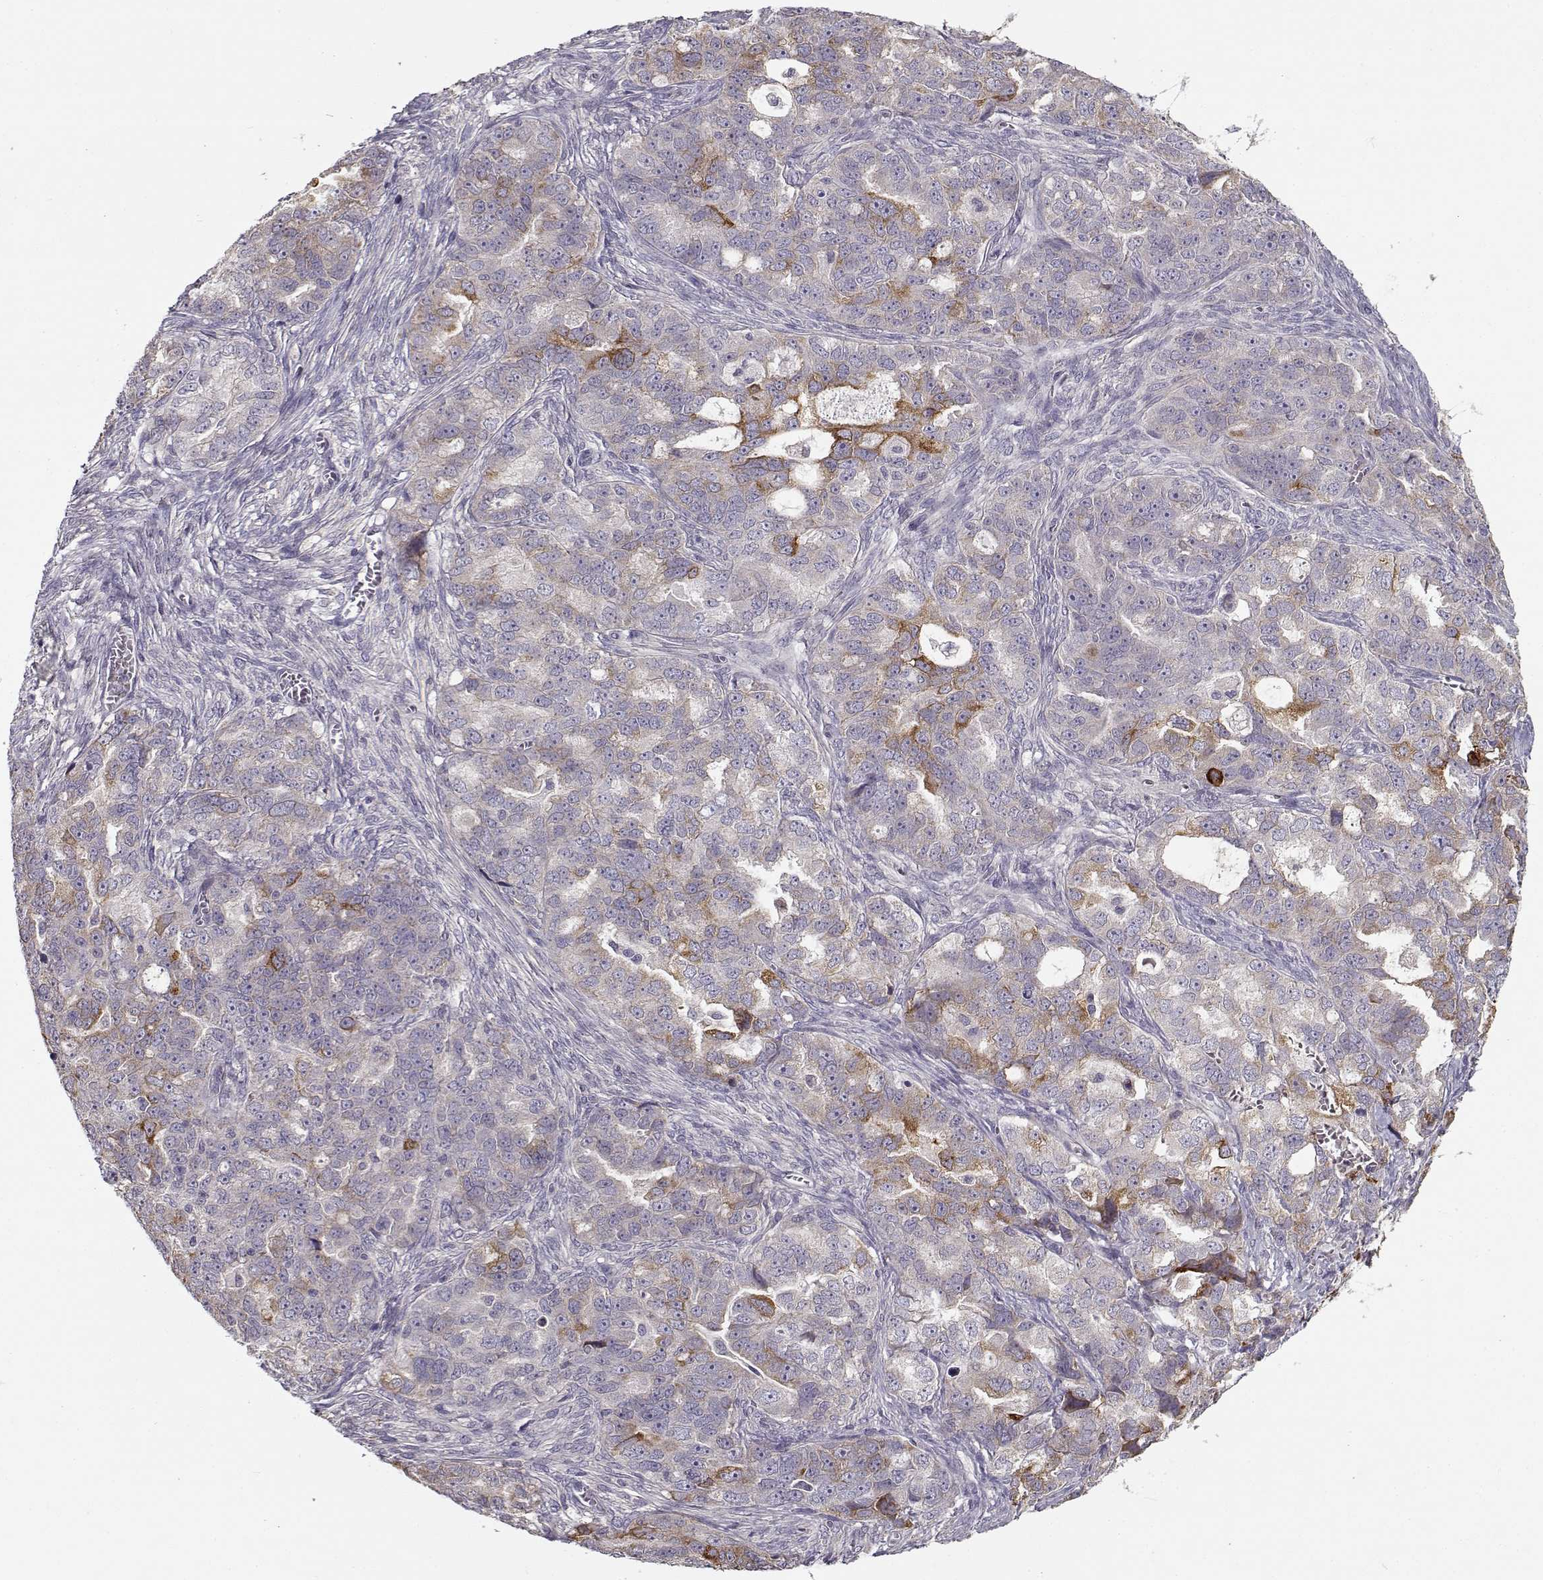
{"staining": {"intensity": "moderate", "quantity": "<25%", "location": "cytoplasmic/membranous"}, "tissue": "ovarian cancer", "cell_type": "Tumor cells", "image_type": "cancer", "snomed": [{"axis": "morphology", "description": "Cystadenocarcinoma, serous, NOS"}, {"axis": "topography", "description": "Ovary"}], "caption": "Ovarian serous cystadenocarcinoma stained with a protein marker demonstrates moderate staining in tumor cells.", "gene": "ENTPD8", "patient": {"sex": "female", "age": 51}}